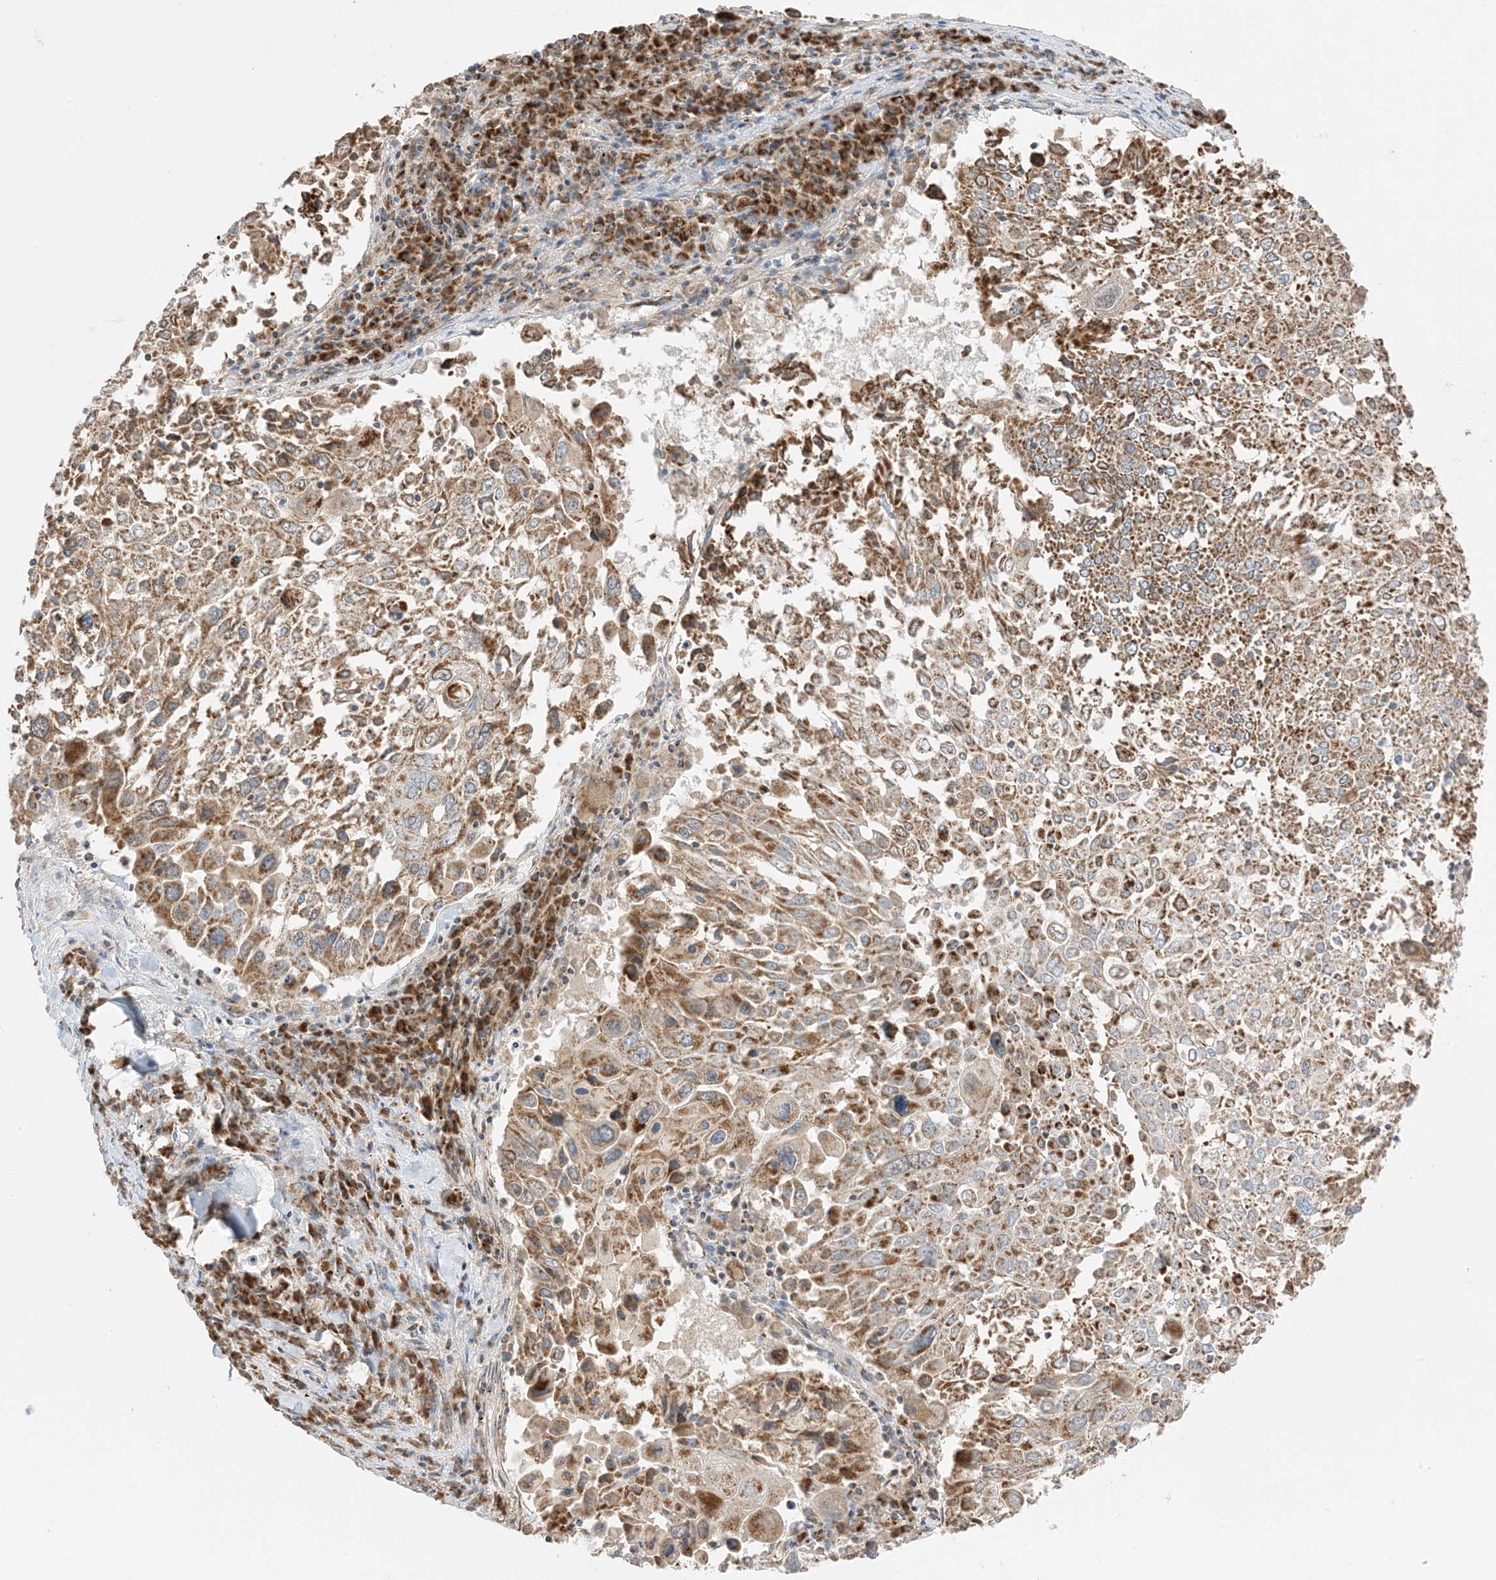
{"staining": {"intensity": "moderate", "quantity": ">75%", "location": "cytoplasmic/membranous"}, "tissue": "lung cancer", "cell_type": "Tumor cells", "image_type": "cancer", "snomed": [{"axis": "morphology", "description": "Squamous cell carcinoma, NOS"}, {"axis": "topography", "description": "Lung"}], "caption": "An image showing moderate cytoplasmic/membranous expression in about >75% of tumor cells in squamous cell carcinoma (lung), as visualized by brown immunohistochemical staining.", "gene": "SLC25A12", "patient": {"sex": "male", "age": 65}}